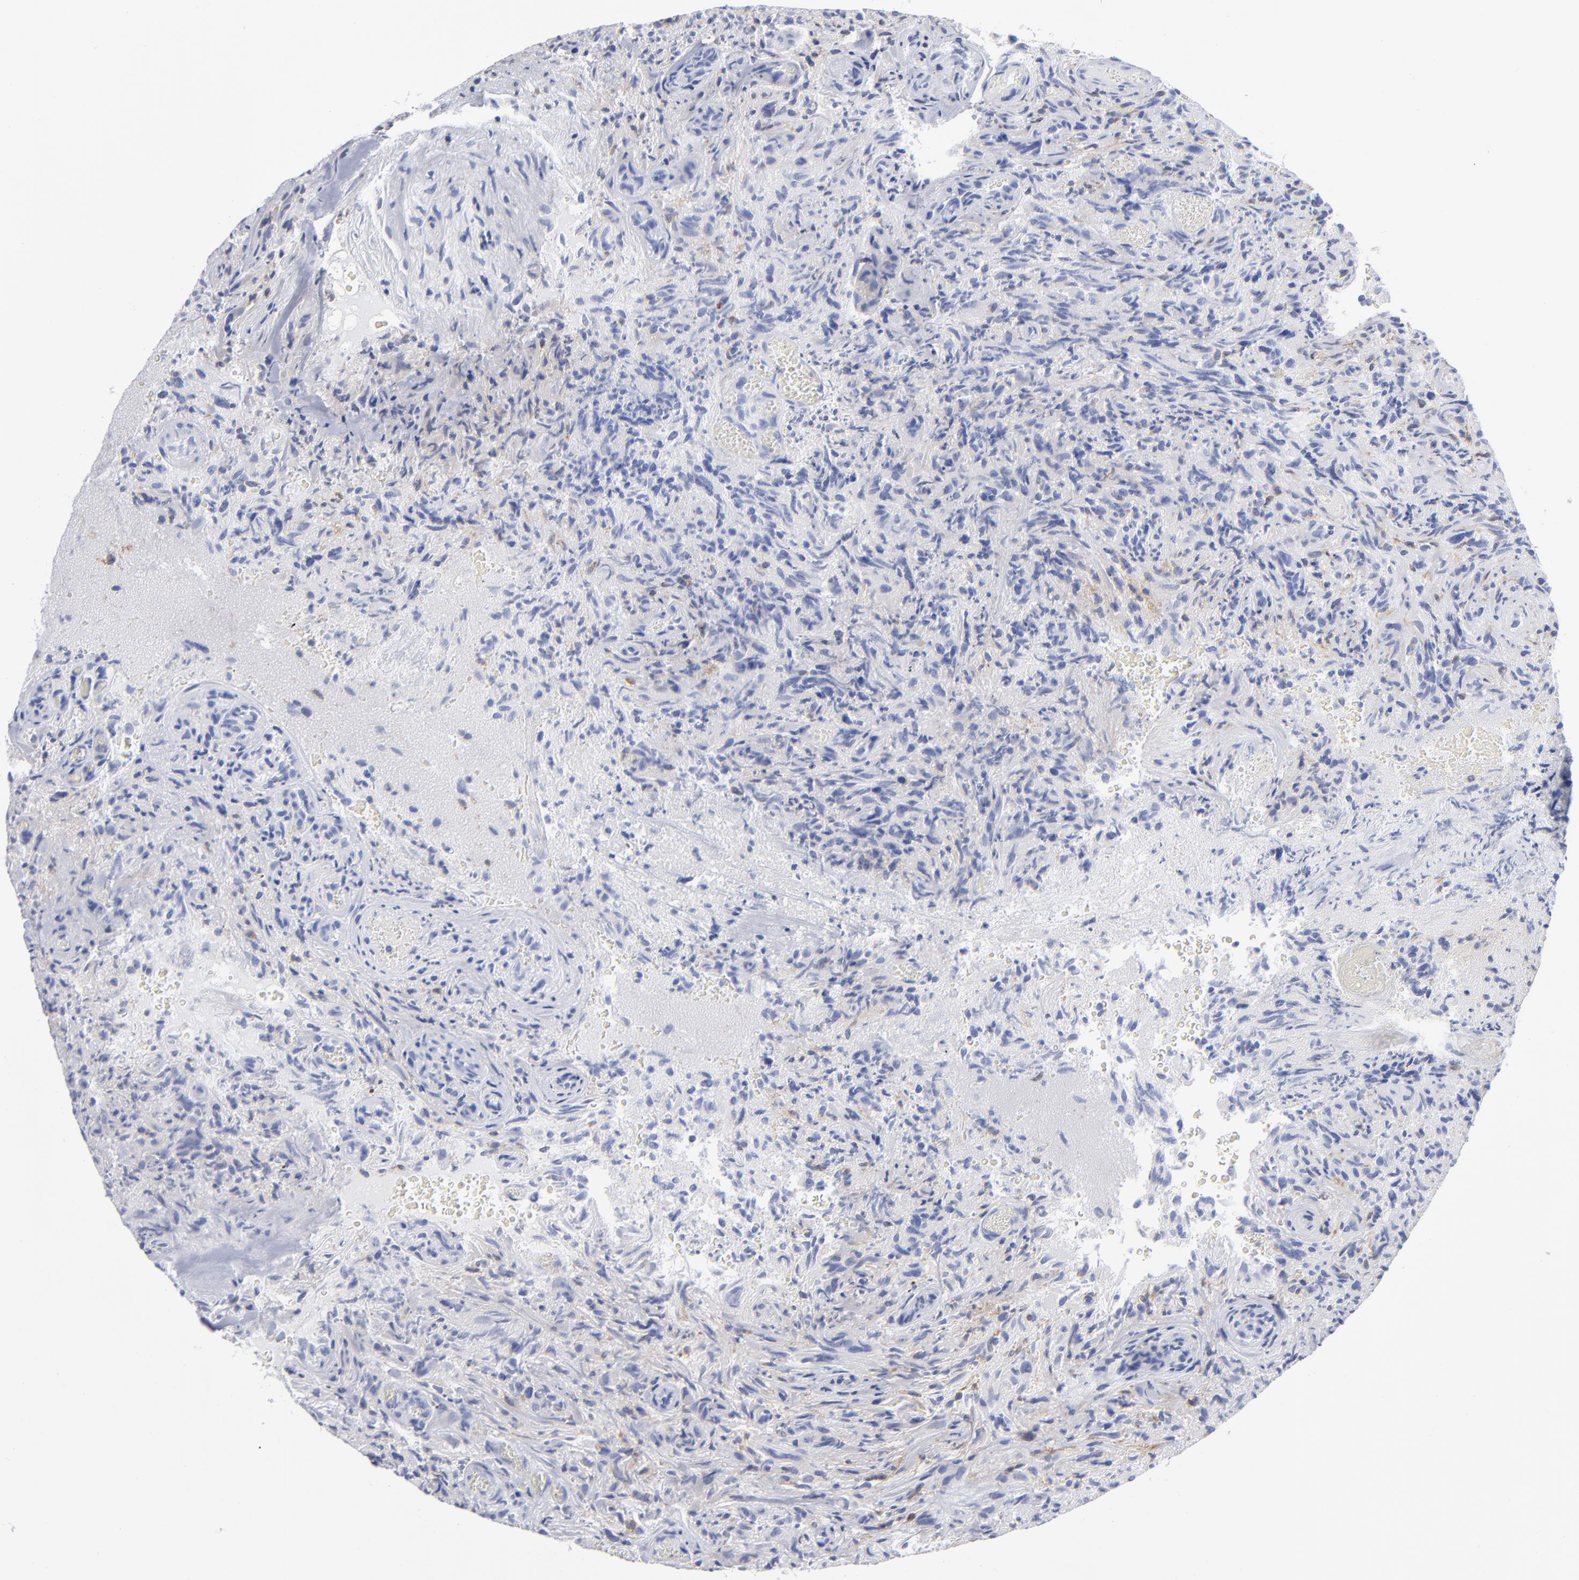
{"staining": {"intensity": "weak", "quantity": "25%-75%", "location": "cytoplasmic/membranous"}, "tissue": "glioma", "cell_type": "Tumor cells", "image_type": "cancer", "snomed": [{"axis": "morphology", "description": "Normal tissue, NOS"}, {"axis": "morphology", "description": "Glioma, malignant, High grade"}, {"axis": "topography", "description": "Cerebral cortex"}], "caption": "The immunohistochemical stain shows weak cytoplasmic/membranous staining in tumor cells of glioma tissue.", "gene": "LAT2", "patient": {"sex": "male", "age": 75}}